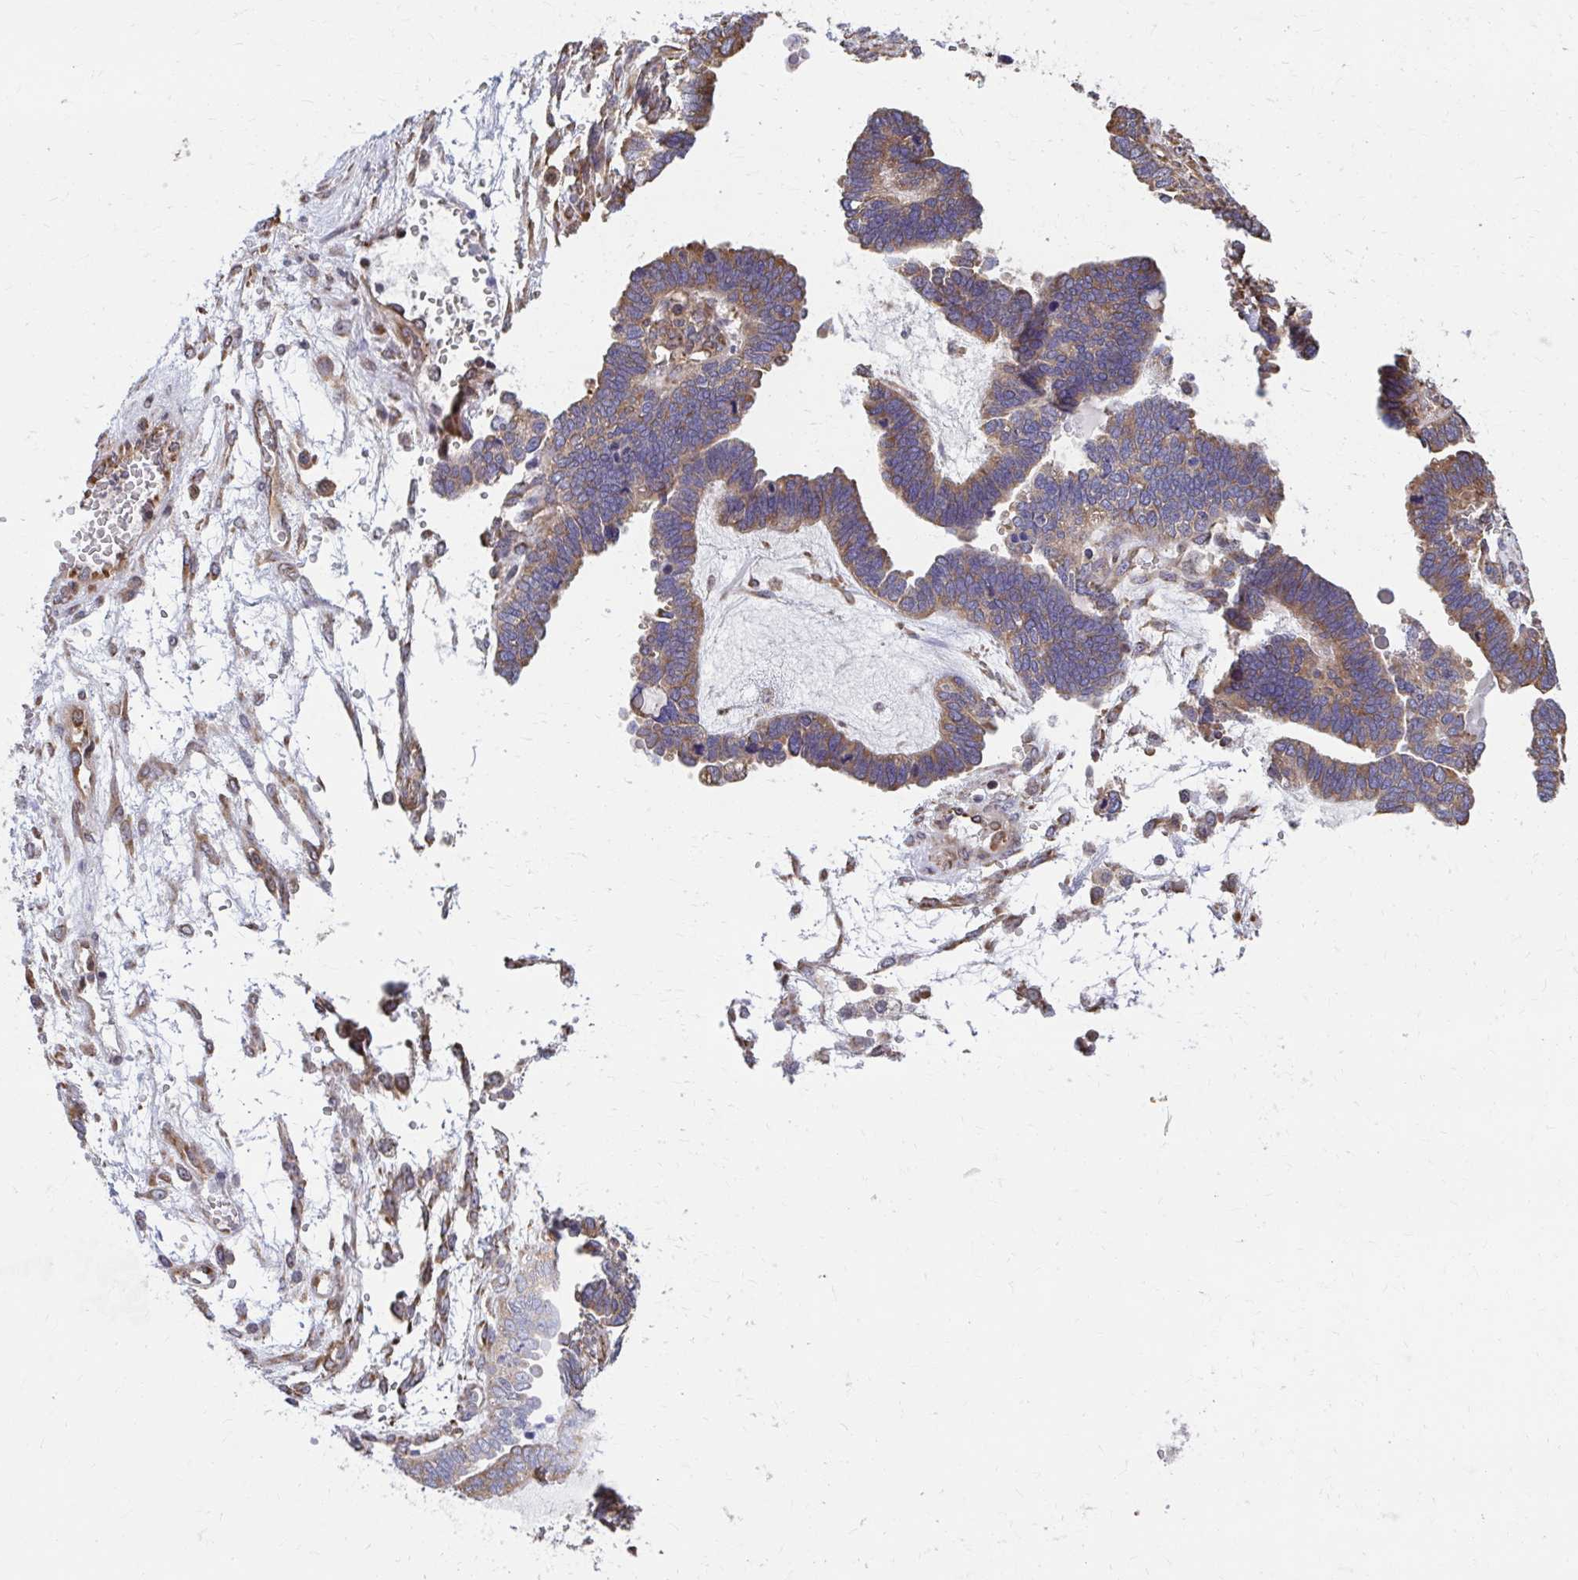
{"staining": {"intensity": "moderate", "quantity": "25%-75%", "location": "cytoplasmic/membranous"}, "tissue": "ovarian cancer", "cell_type": "Tumor cells", "image_type": "cancer", "snomed": [{"axis": "morphology", "description": "Cystadenocarcinoma, serous, NOS"}, {"axis": "topography", "description": "Ovary"}], "caption": "A micrograph of serous cystadenocarcinoma (ovarian) stained for a protein shows moderate cytoplasmic/membranous brown staining in tumor cells. Ihc stains the protein of interest in brown and the nuclei are stained blue.", "gene": "ZNF778", "patient": {"sex": "female", "age": 51}}